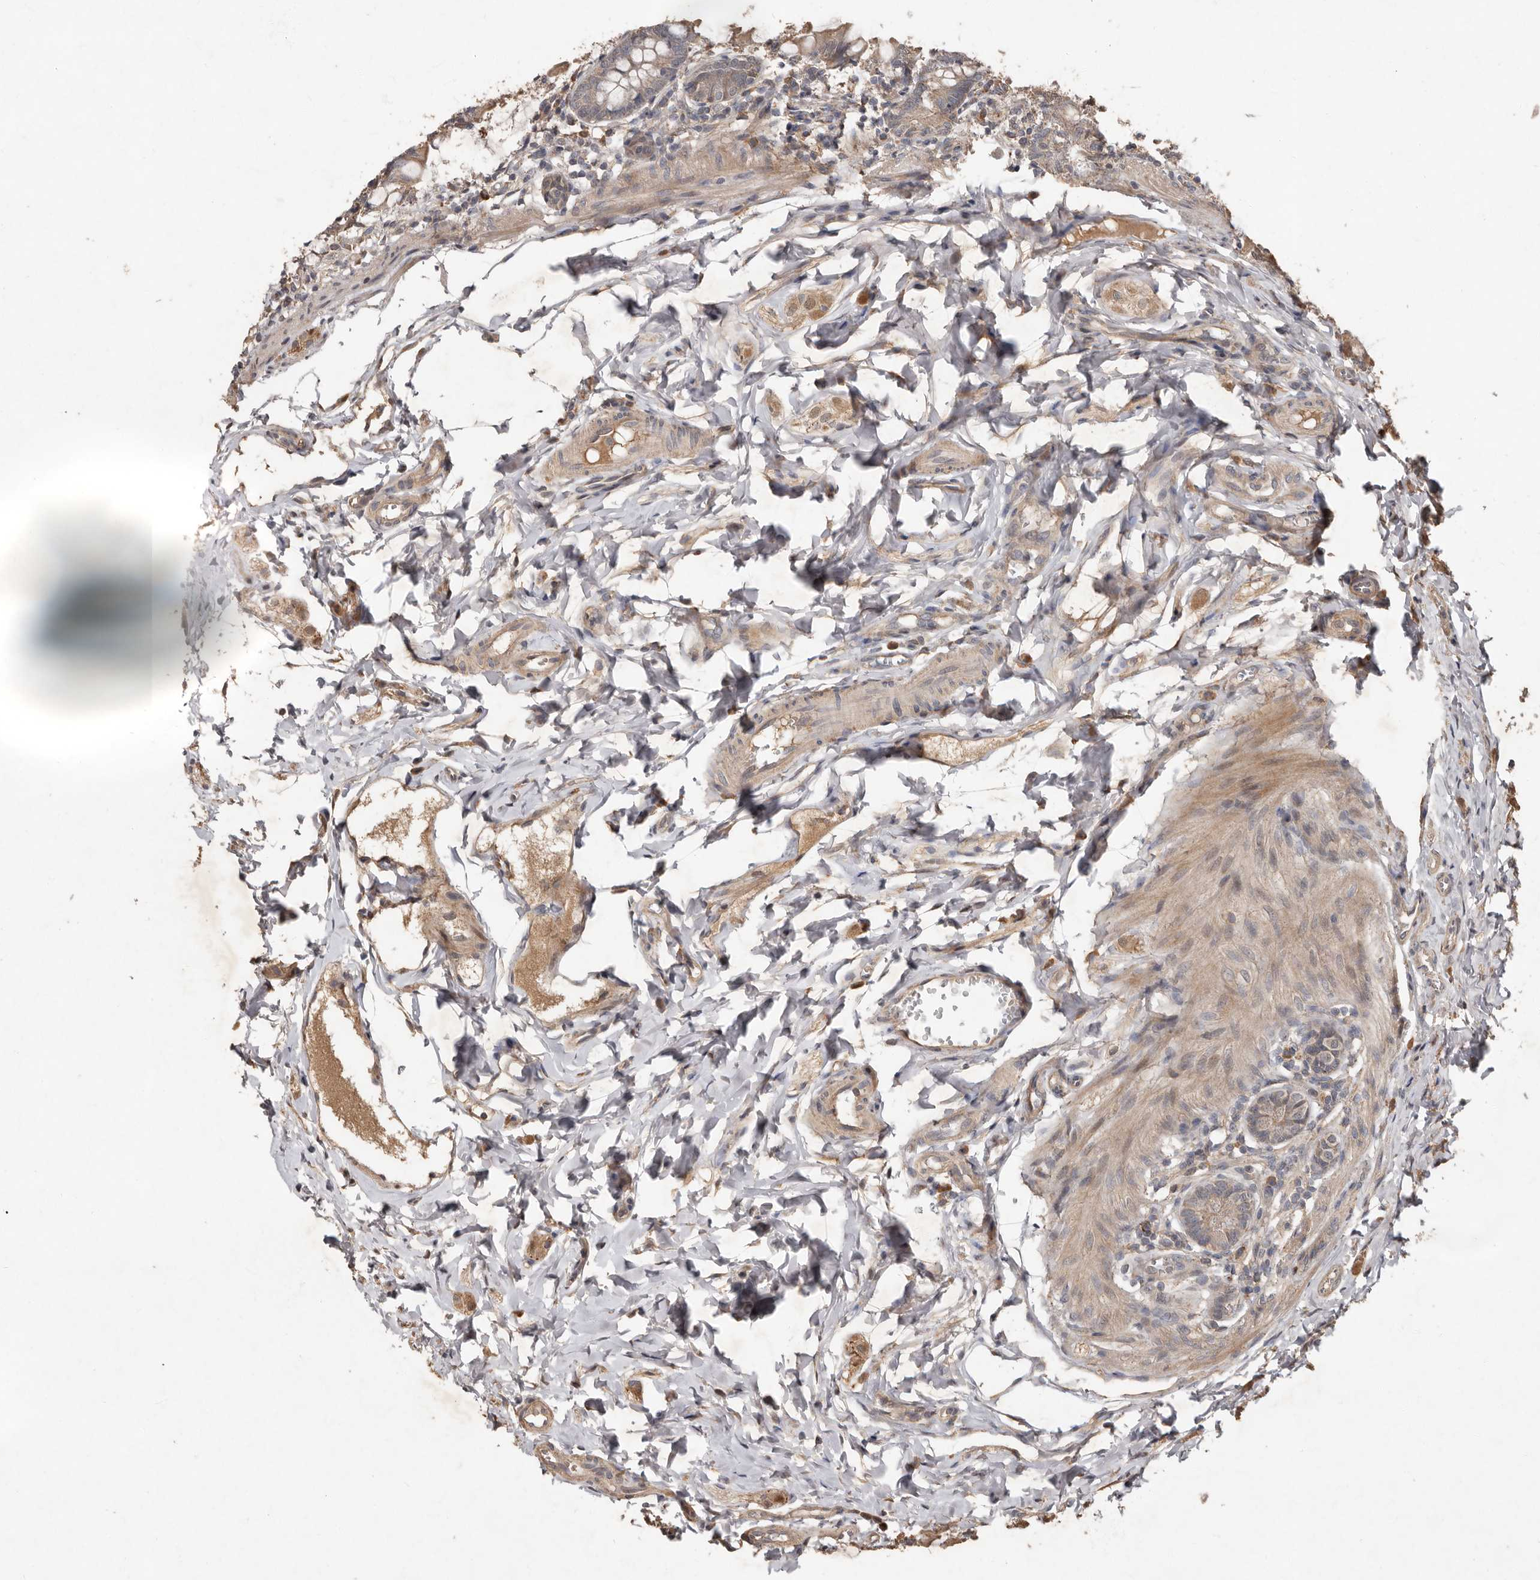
{"staining": {"intensity": "moderate", "quantity": "25%-75%", "location": "cytoplasmic/membranous"}, "tissue": "small intestine", "cell_type": "Glandular cells", "image_type": "normal", "snomed": [{"axis": "morphology", "description": "Normal tissue, NOS"}, {"axis": "topography", "description": "Small intestine"}], "caption": "Protein expression analysis of benign small intestine demonstrates moderate cytoplasmic/membranous expression in approximately 25%-75% of glandular cells.", "gene": "KIF26B", "patient": {"sex": "male", "age": 7}}